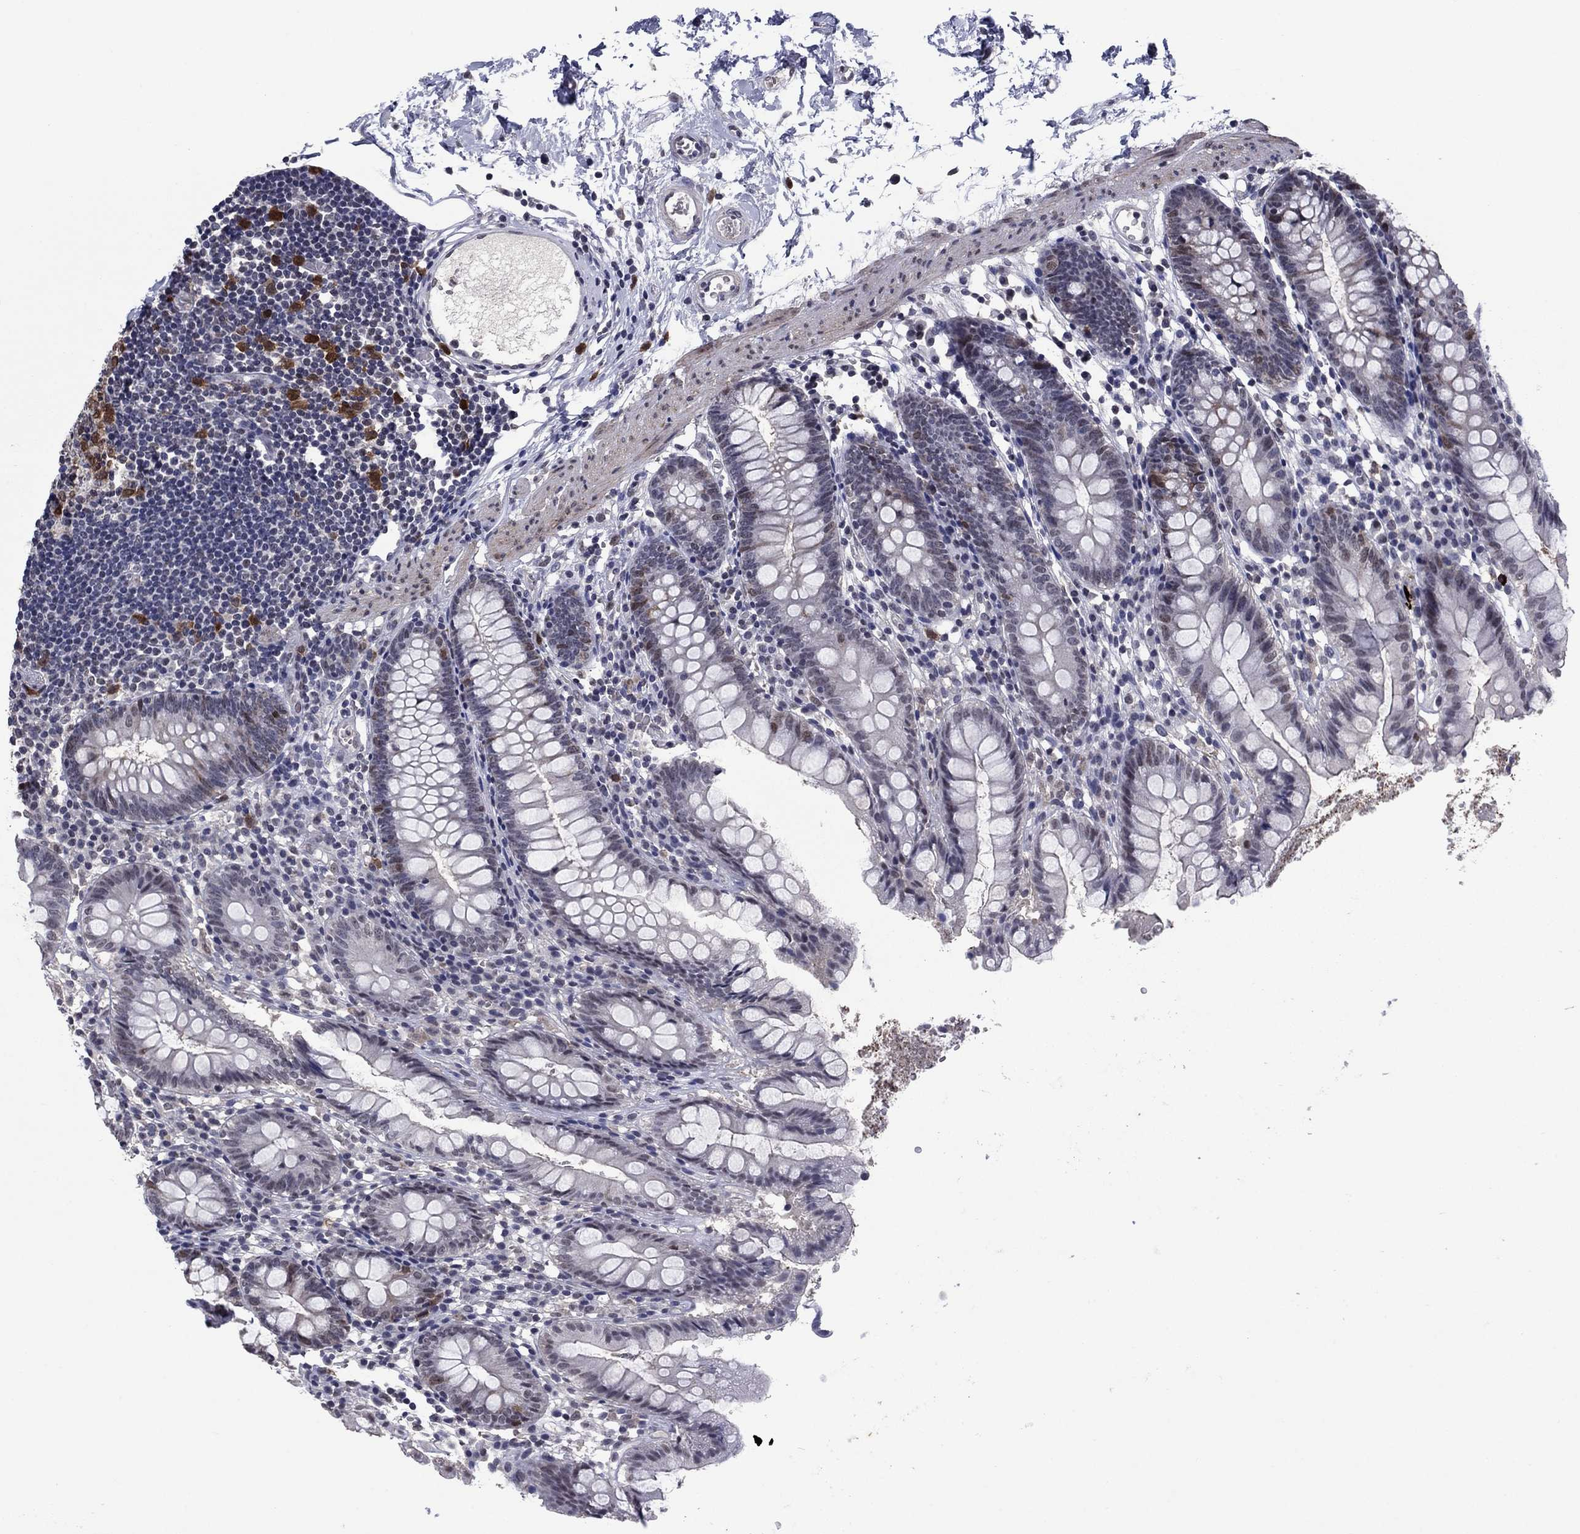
{"staining": {"intensity": "negative", "quantity": "none", "location": "none"}, "tissue": "small intestine", "cell_type": "Glandular cells", "image_type": "normal", "snomed": [{"axis": "morphology", "description": "Normal tissue, NOS"}, {"axis": "topography", "description": "Small intestine"}], "caption": "The histopathology image shows no staining of glandular cells in normal small intestine.", "gene": "TYMS", "patient": {"sex": "female", "age": 90}}